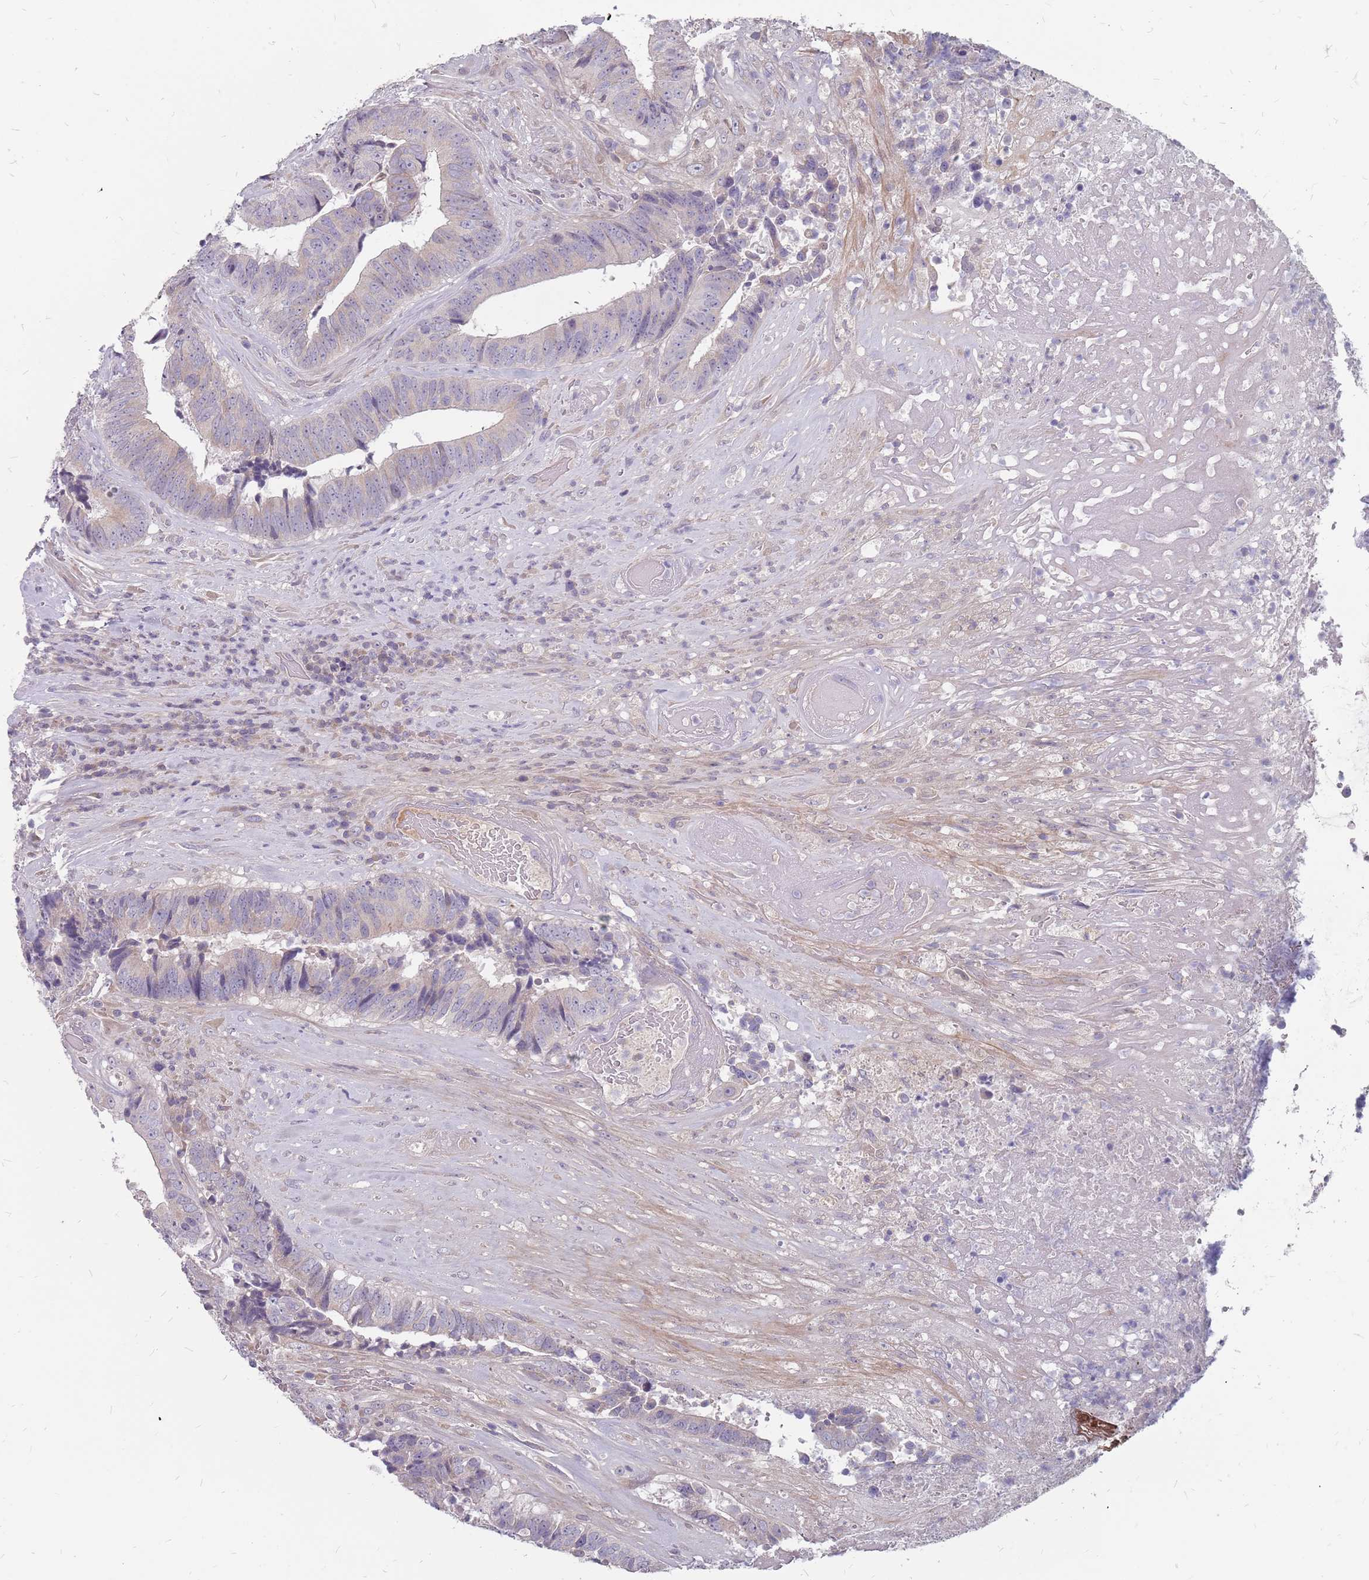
{"staining": {"intensity": "weak", "quantity": "<25%", "location": "cytoplasmic/membranous"}, "tissue": "colorectal cancer", "cell_type": "Tumor cells", "image_type": "cancer", "snomed": [{"axis": "morphology", "description": "Adenocarcinoma, NOS"}, {"axis": "topography", "description": "Rectum"}], "caption": "This is an immunohistochemistry micrograph of adenocarcinoma (colorectal). There is no expression in tumor cells.", "gene": "CMTR2", "patient": {"sex": "male", "age": 72}}